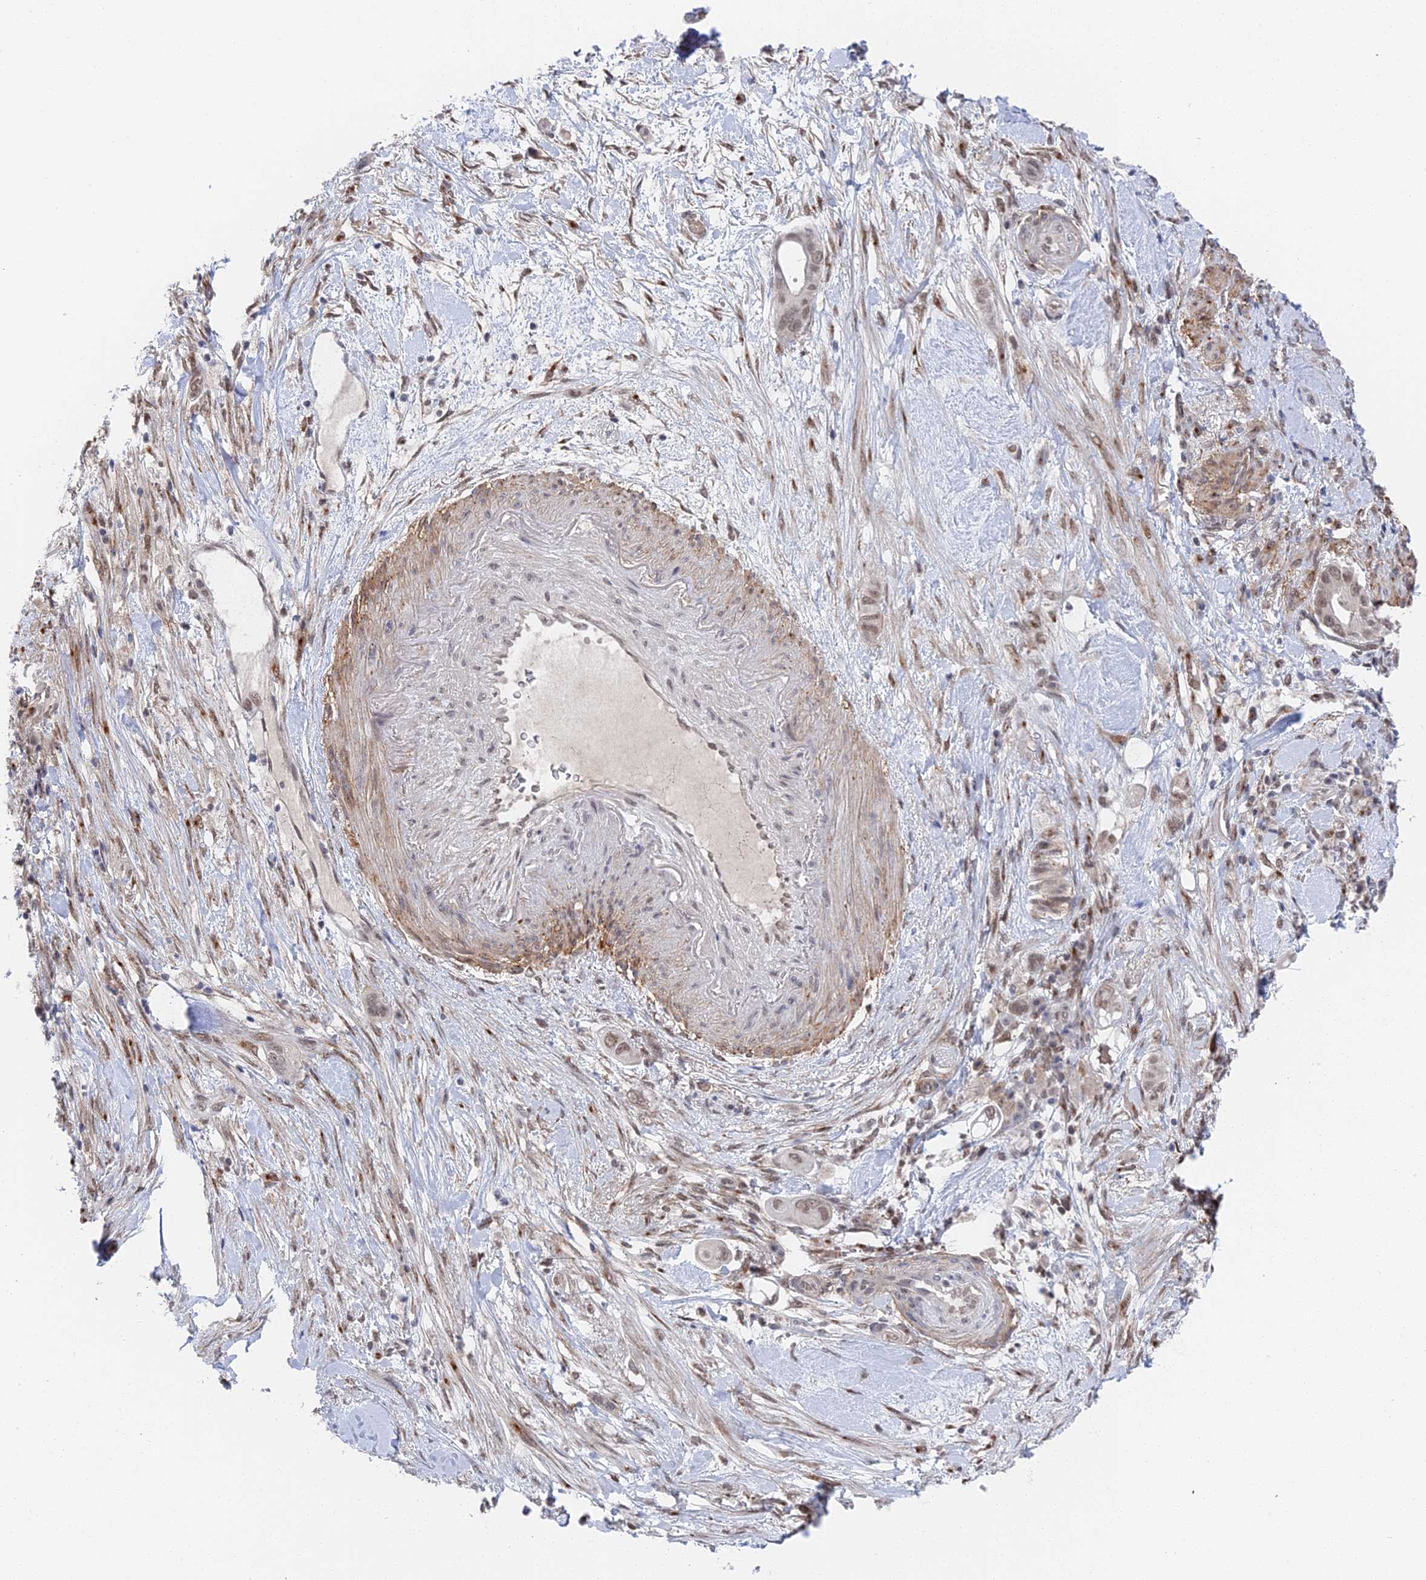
{"staining": {"intensity": "weak", "quantity": ">75%", "location": "nuclear"}, "tissue": "pancreatic cancer", "cell_type": "Tumor cells", "image_type": "cancer", "snomed": [{"axis": "morphology", "description": "Adenocarcinoma, NOS"}, {"axis": "topography", "description": "Pancreas"}], "caption": "High-magnification brightfield microscopy of pancreatic cancer (adenocarcinoma) stained with DAB (3,3'-diaminobenzidine) (brown) and counterstained with hematoxylin (blue). tumor cells exhibit weak nuclear positivity is seen in approximately>75% of cells.", "gene": "CCDC85A", "patient": {"sex": "male", "age": 68}}